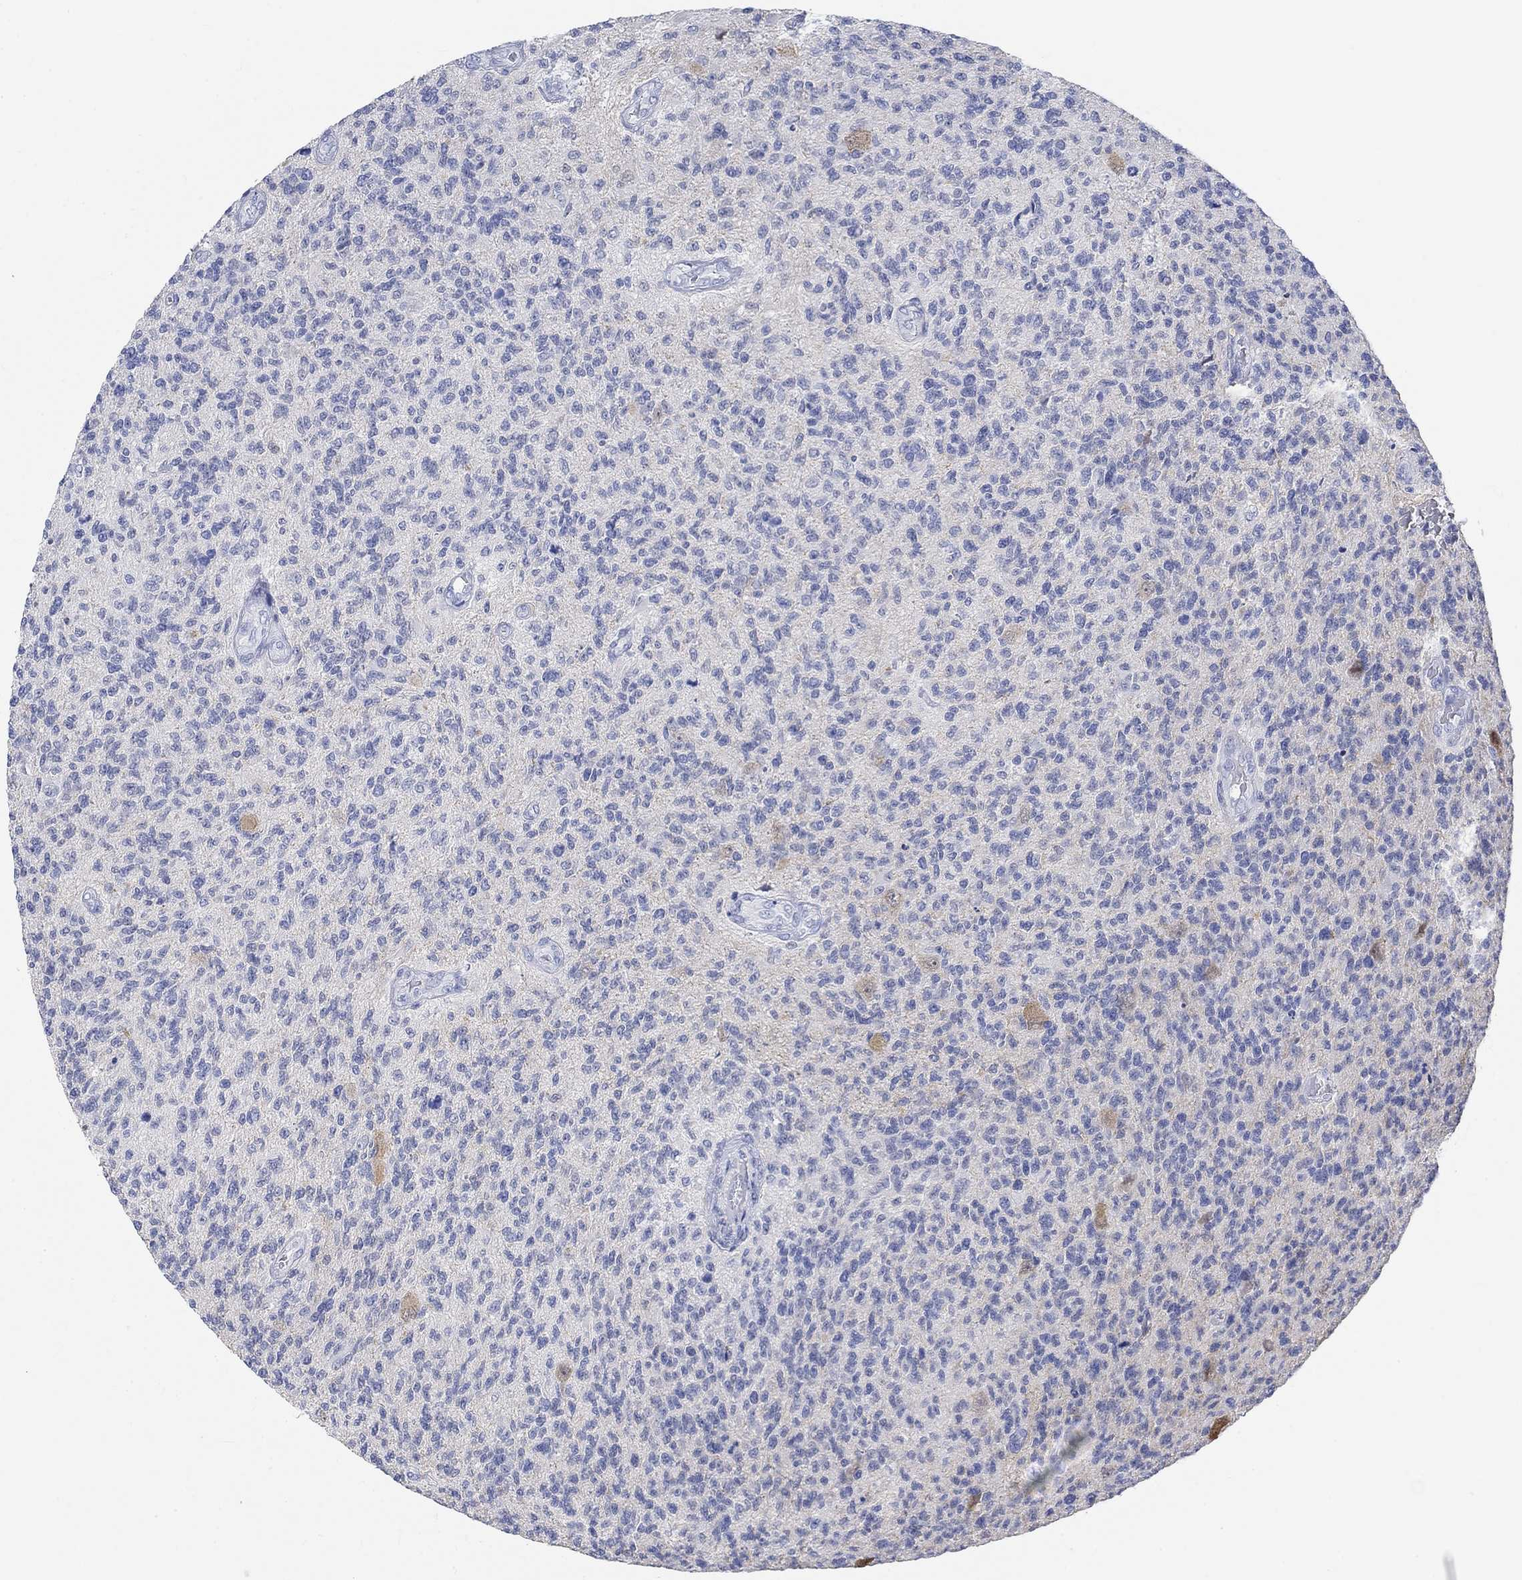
{"staining": {"intensity": "negative", "quantity": "none", "location": "none"}, "tissue": "glioma", "cell_type": "Tumor cells", "image_type": "cancer", "snomed": [{"axis": "morphology", "description": "Glioma, malignant, High grade"}, {"axis": "topography", "description": "Brain"}], "caption": "This image is of malignant high-grade glioma stained with immunohistochemistry to label a protein in brown with the nuclei are counter-stained blue. There is no staining in tumor cells.", "gene": "GRIA3", "patient": {"sex": "male", "age": 56}}